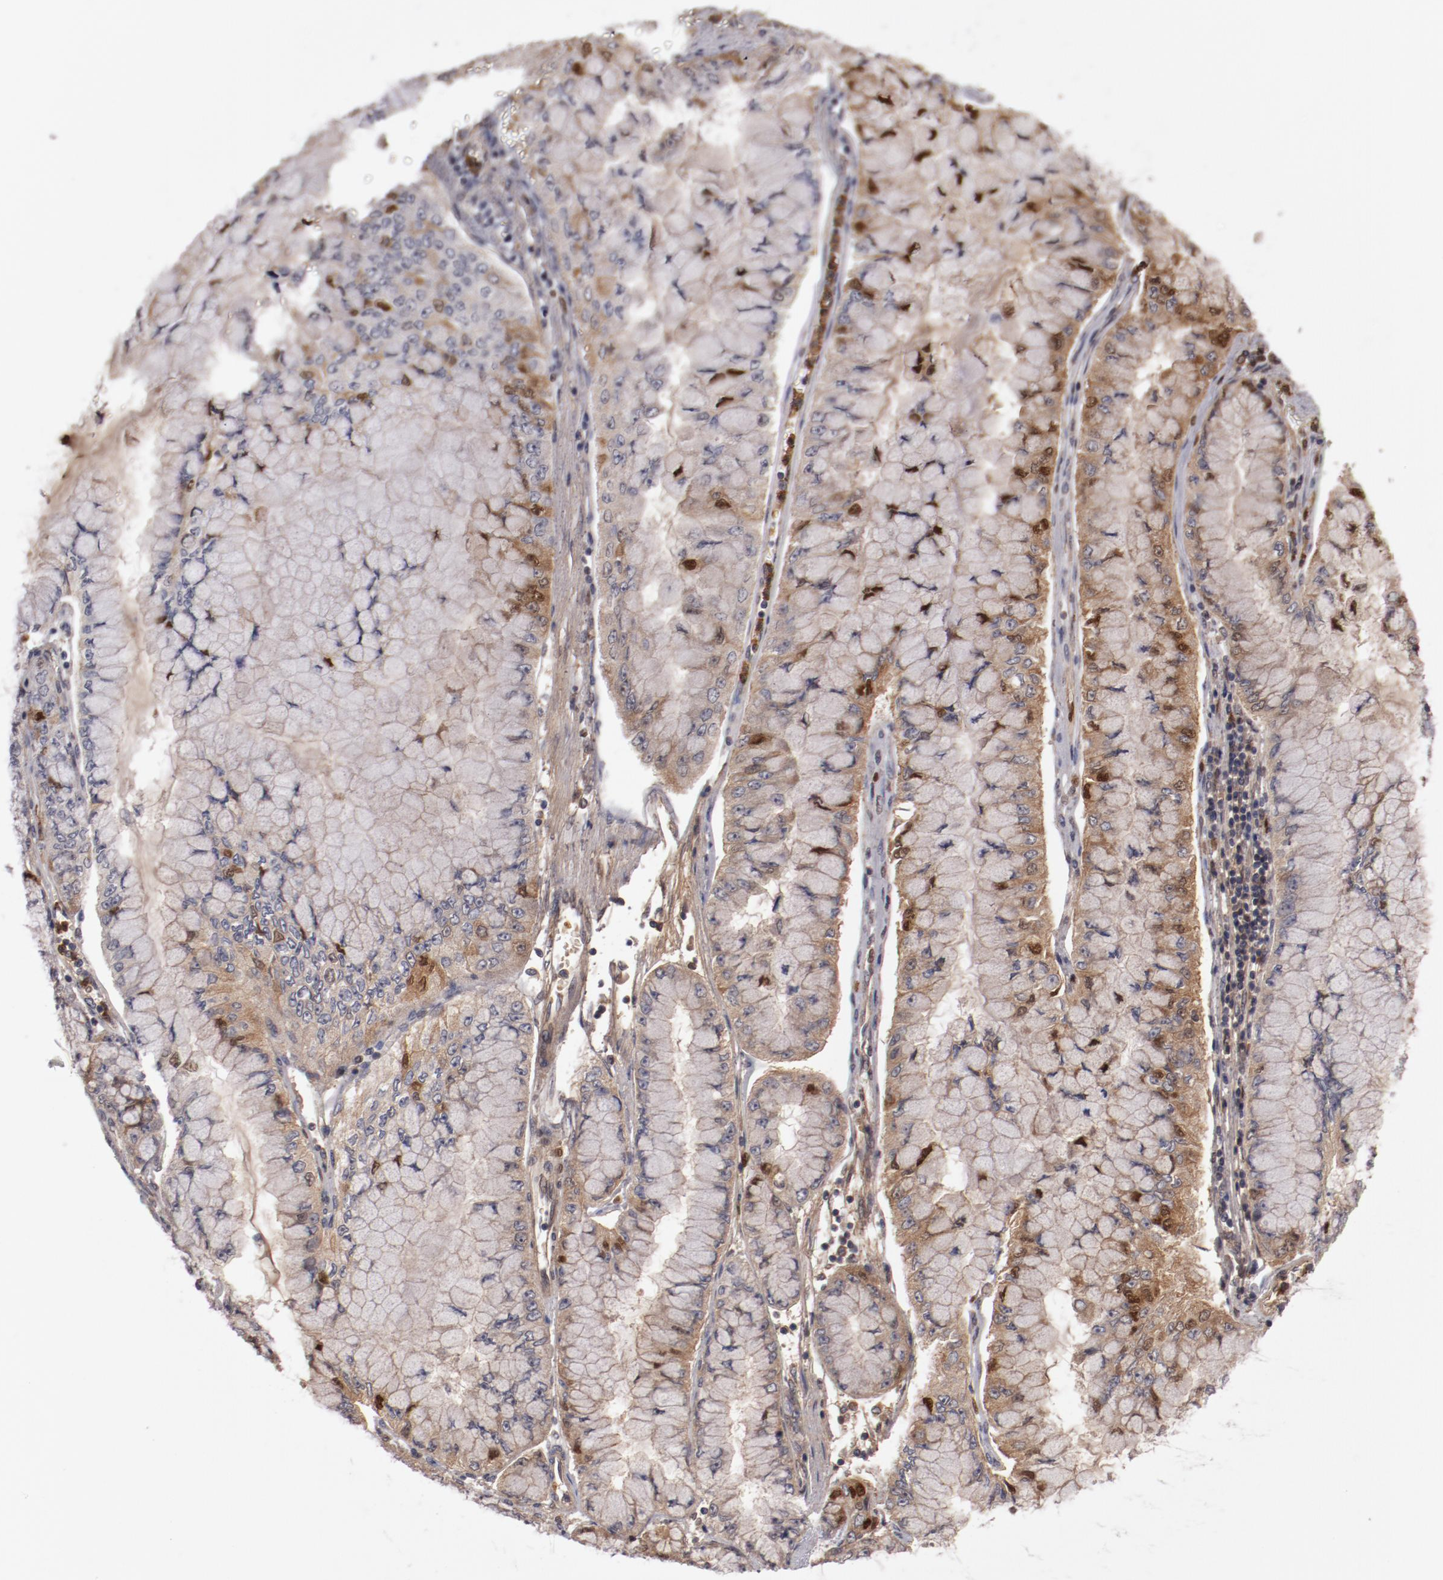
{"staining": {"intensity": "moderate", "quantity": ">75%", "location": "cytoplasmic/membranous"}, "tissue": "liver cancer", "cell_type": "Tumor cells", "image_type": "cancer", "snomed": [{"axis": "morphology", "description": "Cholangiocarcinoma"}, {"axis": "topography", "description": "Liver"}], "caption": "Immunohistochemistry (DAB (3,3'-diaminobenzidine)) staining of human liver cancer exhibits moderate cytoplasmic/membranous protein staining in about >75% of tumor cells. The protein is stained brown, and the nuclei are stained in blue (DAB IHC with brightfield microscopy, high magnification).", "gene": "SERPINA7", "patient": {"sex": "female", "age": 79}}